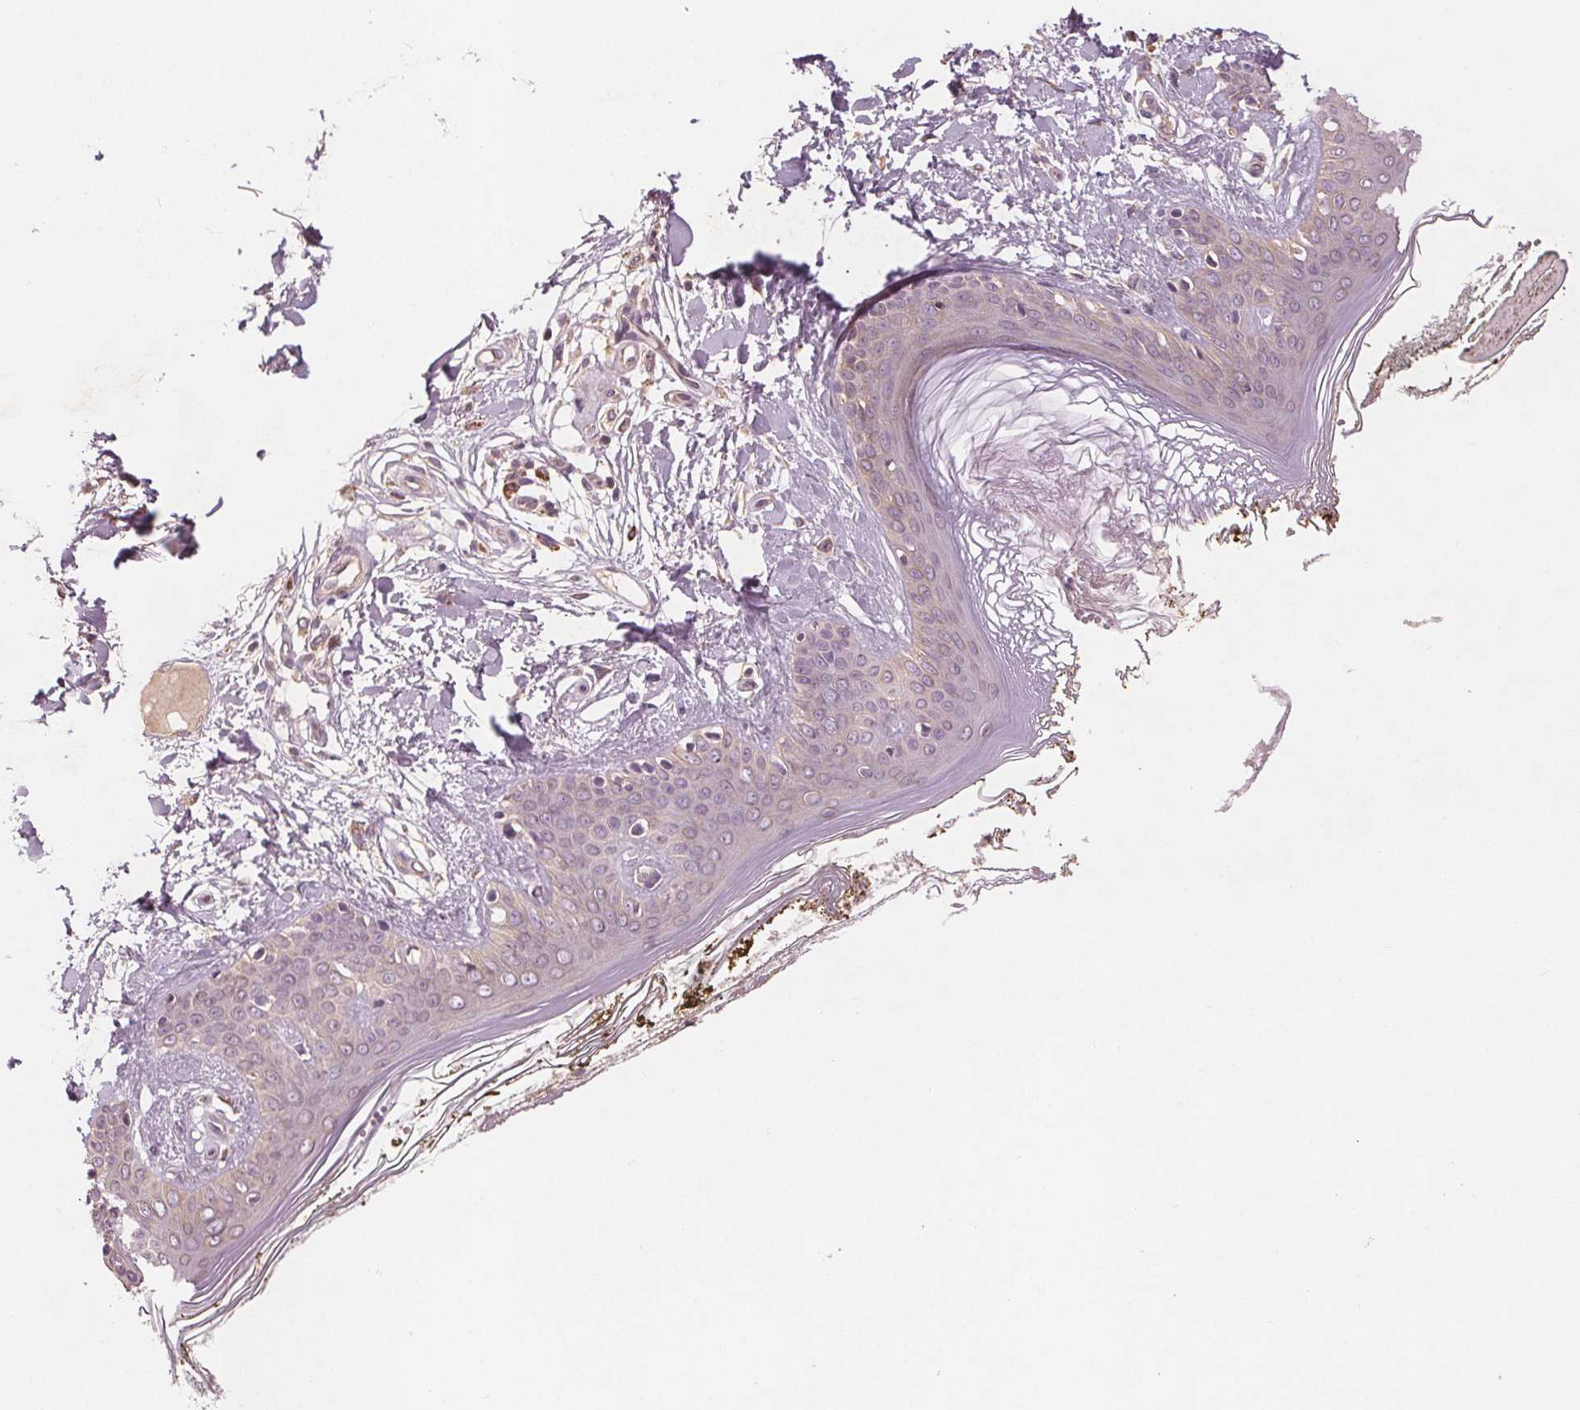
{"staining": {"intensity": "weak", "quantity": "25%-75%", "location": "cytoplasmic/membranous"}, "tissue": "skin", "cell_type": "Fibroblasts", "image_type": "normal", "snomed": [{"axis": "morphology", "description": "Normal tissue, NOS"}, {"axis": "topography", "description": "Skin"}], "caption": "A brown stain highlights weak cytoplasmic/membranous positivity of a protein in fibroblasts of normal skin. (Brightfield microscopy of DAB IHC at high magnification).", "gene": "TMEM80", "patient": {"sex": "female", "age": 34}}